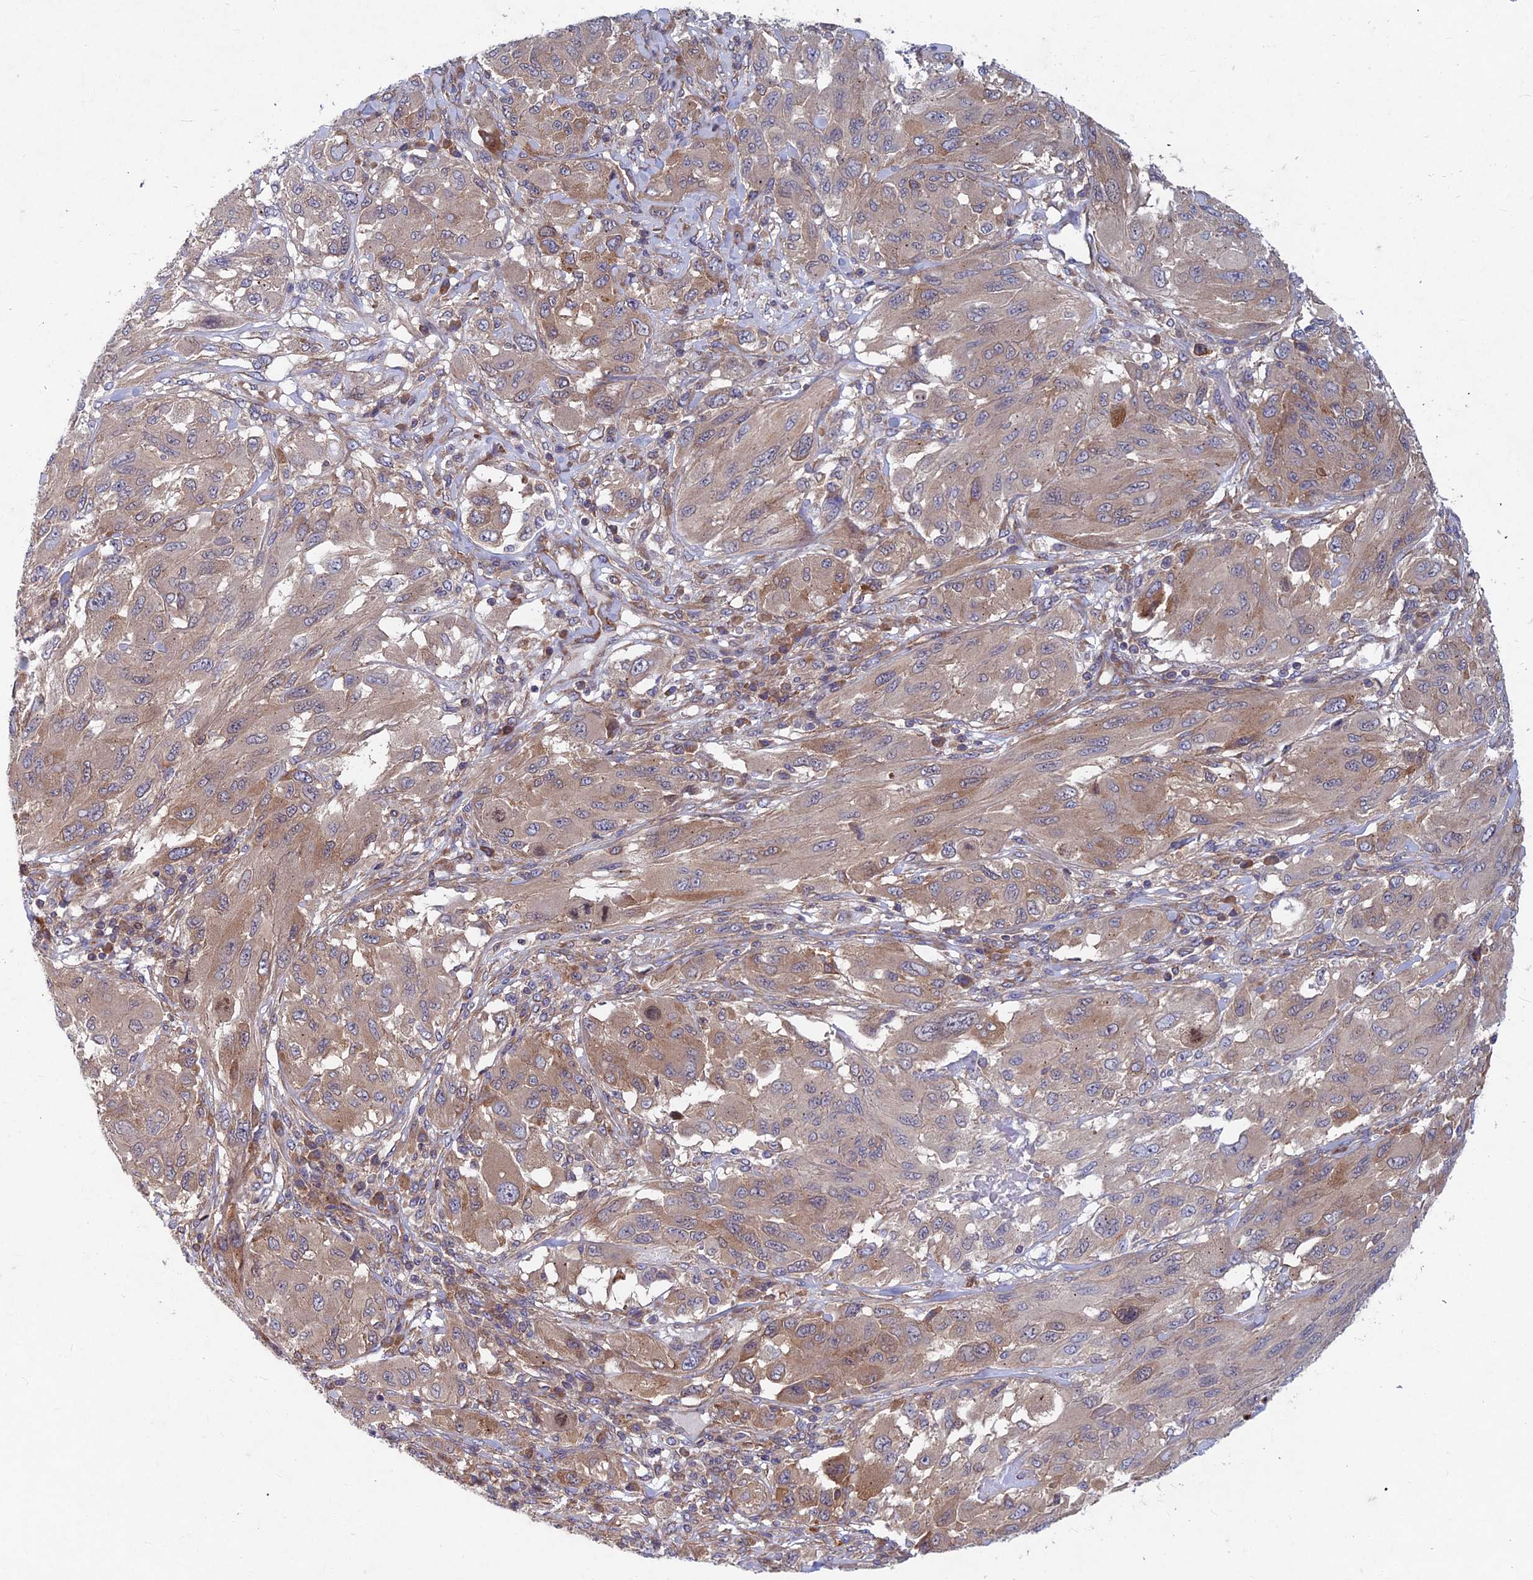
{"staining": {"intensity": "moderate", "quantity": ">75%", "location": "cytoplasmic/membranous"}, "tissue": "melanoma", "cell_type": "Tumor cells", "image_type": "cancer", "snomed": [{"axis": "morphology", "description": "Malignant melanoma, NOS"}, {"axis": "topography", "description": "Skin"}], "caption": "IHC photomicrograph of human malignant melanoma stained for a protein (brown), which demonstrates medium levels of moderate cytoplasmic/membranous positivity in about >75% of tumor cells.", "gene": "NCAPG", "patient": {"sex": "female", "age": 91}}